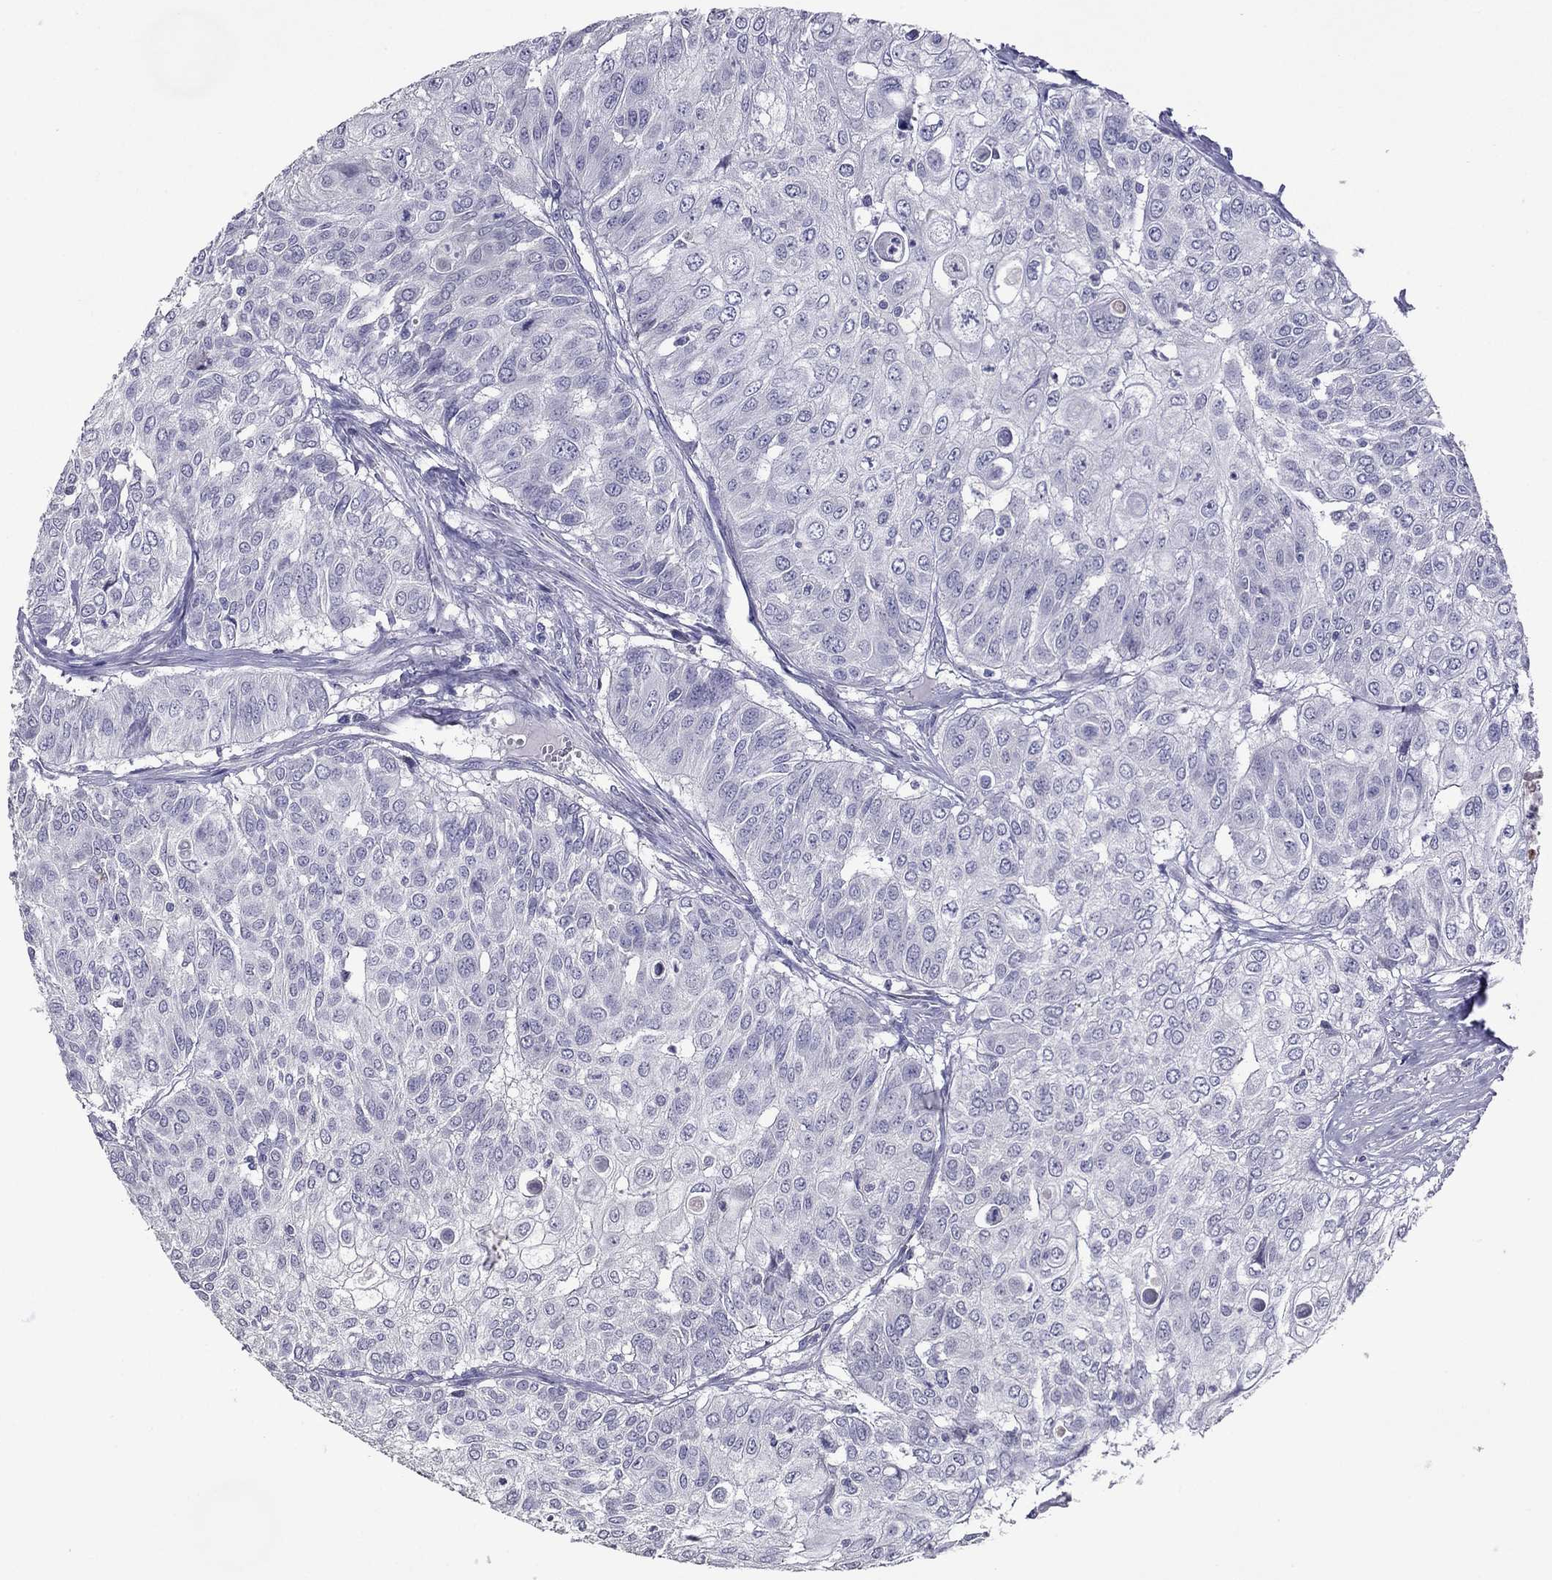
{"staining": {"intensity": "negative", "quantity": "none", "location": "none"}, "tissue": "urothelial cancer", "cell_type": "Tumor cells", "image_type": "cancer", "snomed": [{"axis": "morphology", "description": "Urothelial carcinoma, High grade"}, {"axis": "topography", "description": "Urinary bladder"}], "caption": "Protein analysis of urothelial cancer shows no significant positivity in tumor cells.", "gene": "RGS8", "patient": {"sex": "female", "age": 79}}